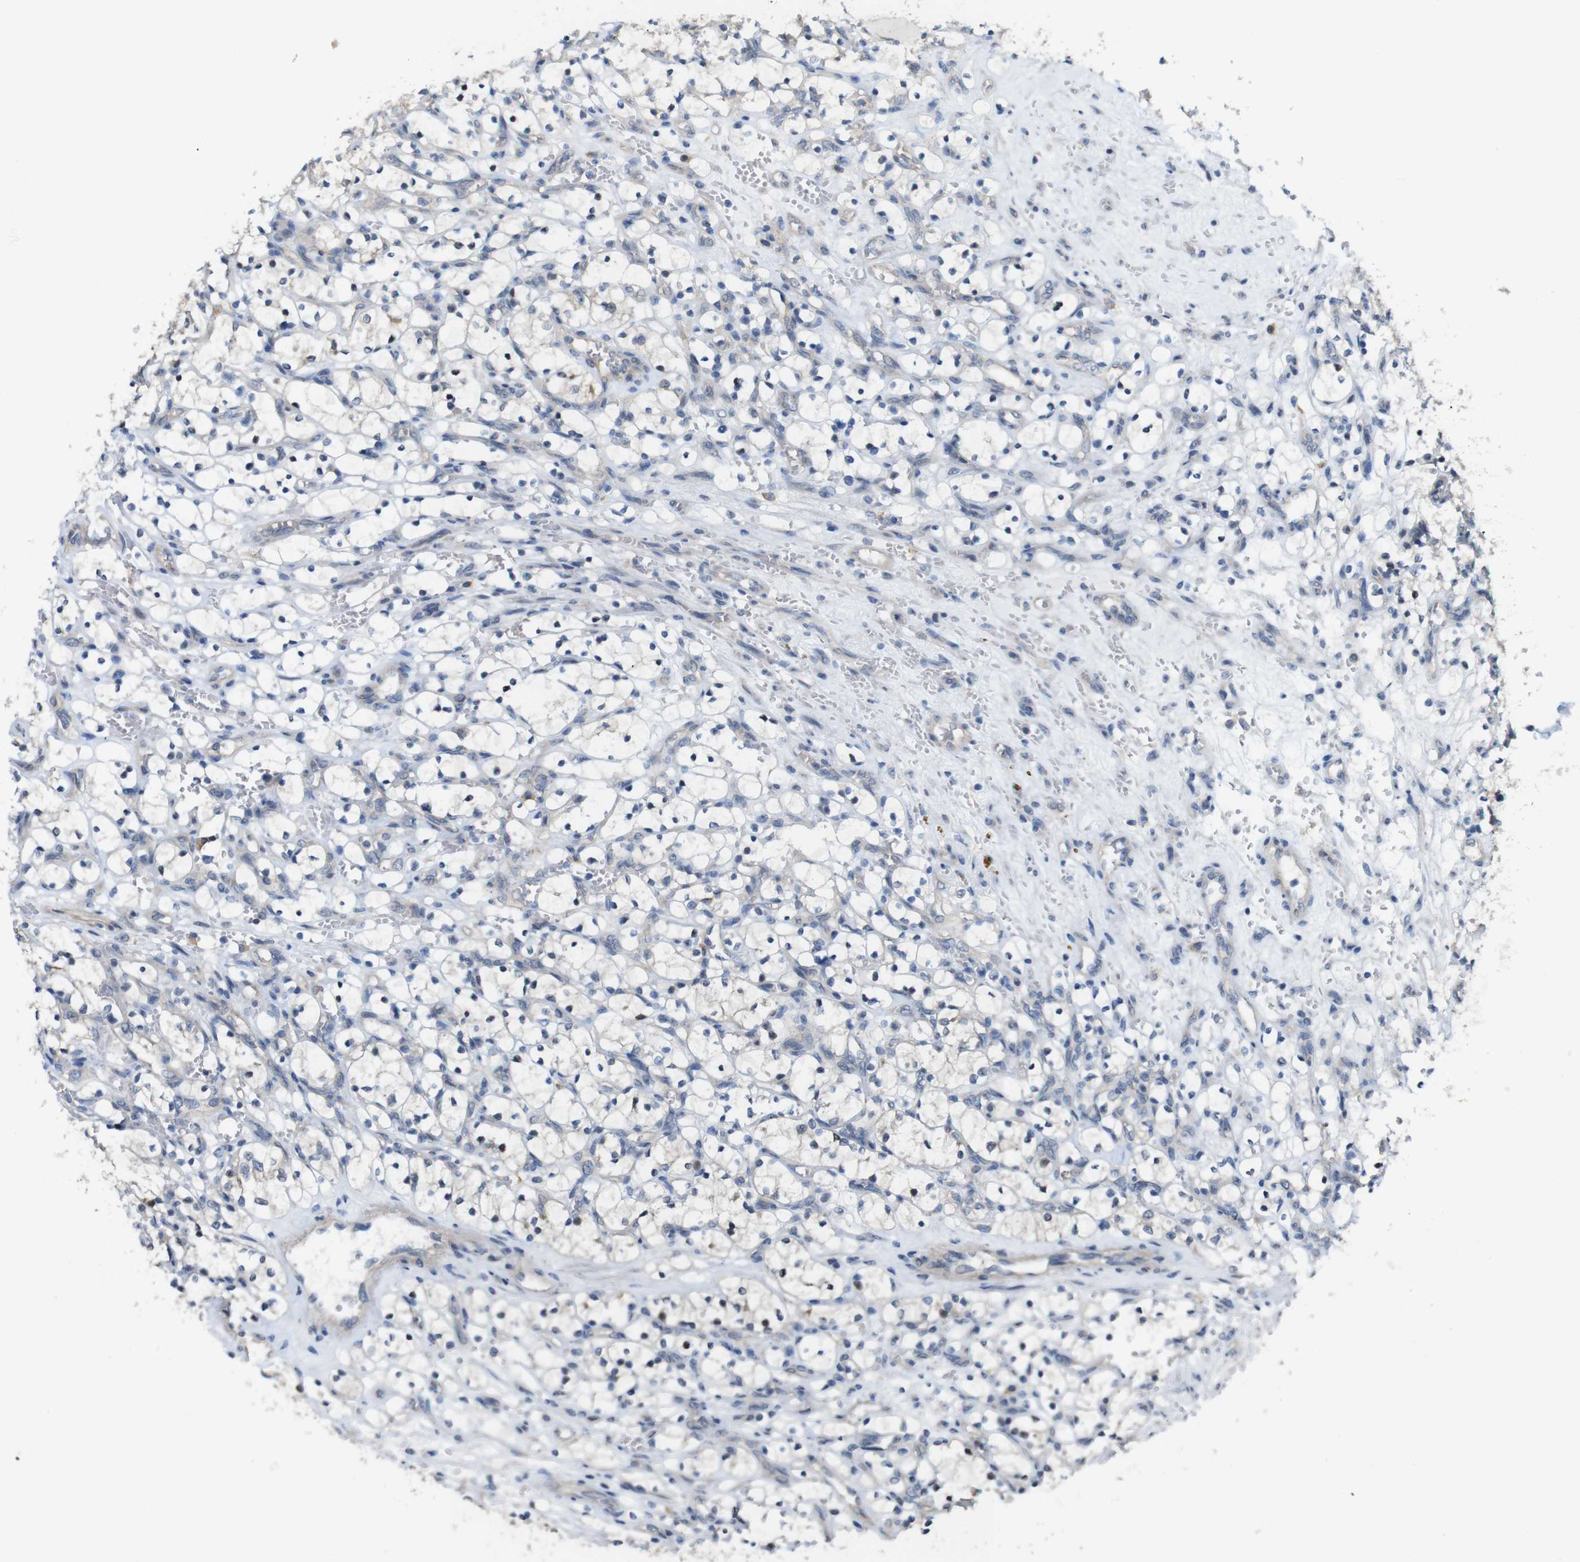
{"staining": {"intensity": "negative", "quantity": "none", "location": "none"}, "tissue": "renal cancer", "cell_type": "Tumor cells", "image_type": "cancer", "snomed": [{"axis": "morphology", "description": "Adenocarcinoma, NOS"}, {"axis": "topography", "description": "Kidney"}], "caption": "Tumor cells show no significant positivity in adenocarcinoma (renal).", "gene": "CDC34", "patient": {"sex": "female", "age": 69}}